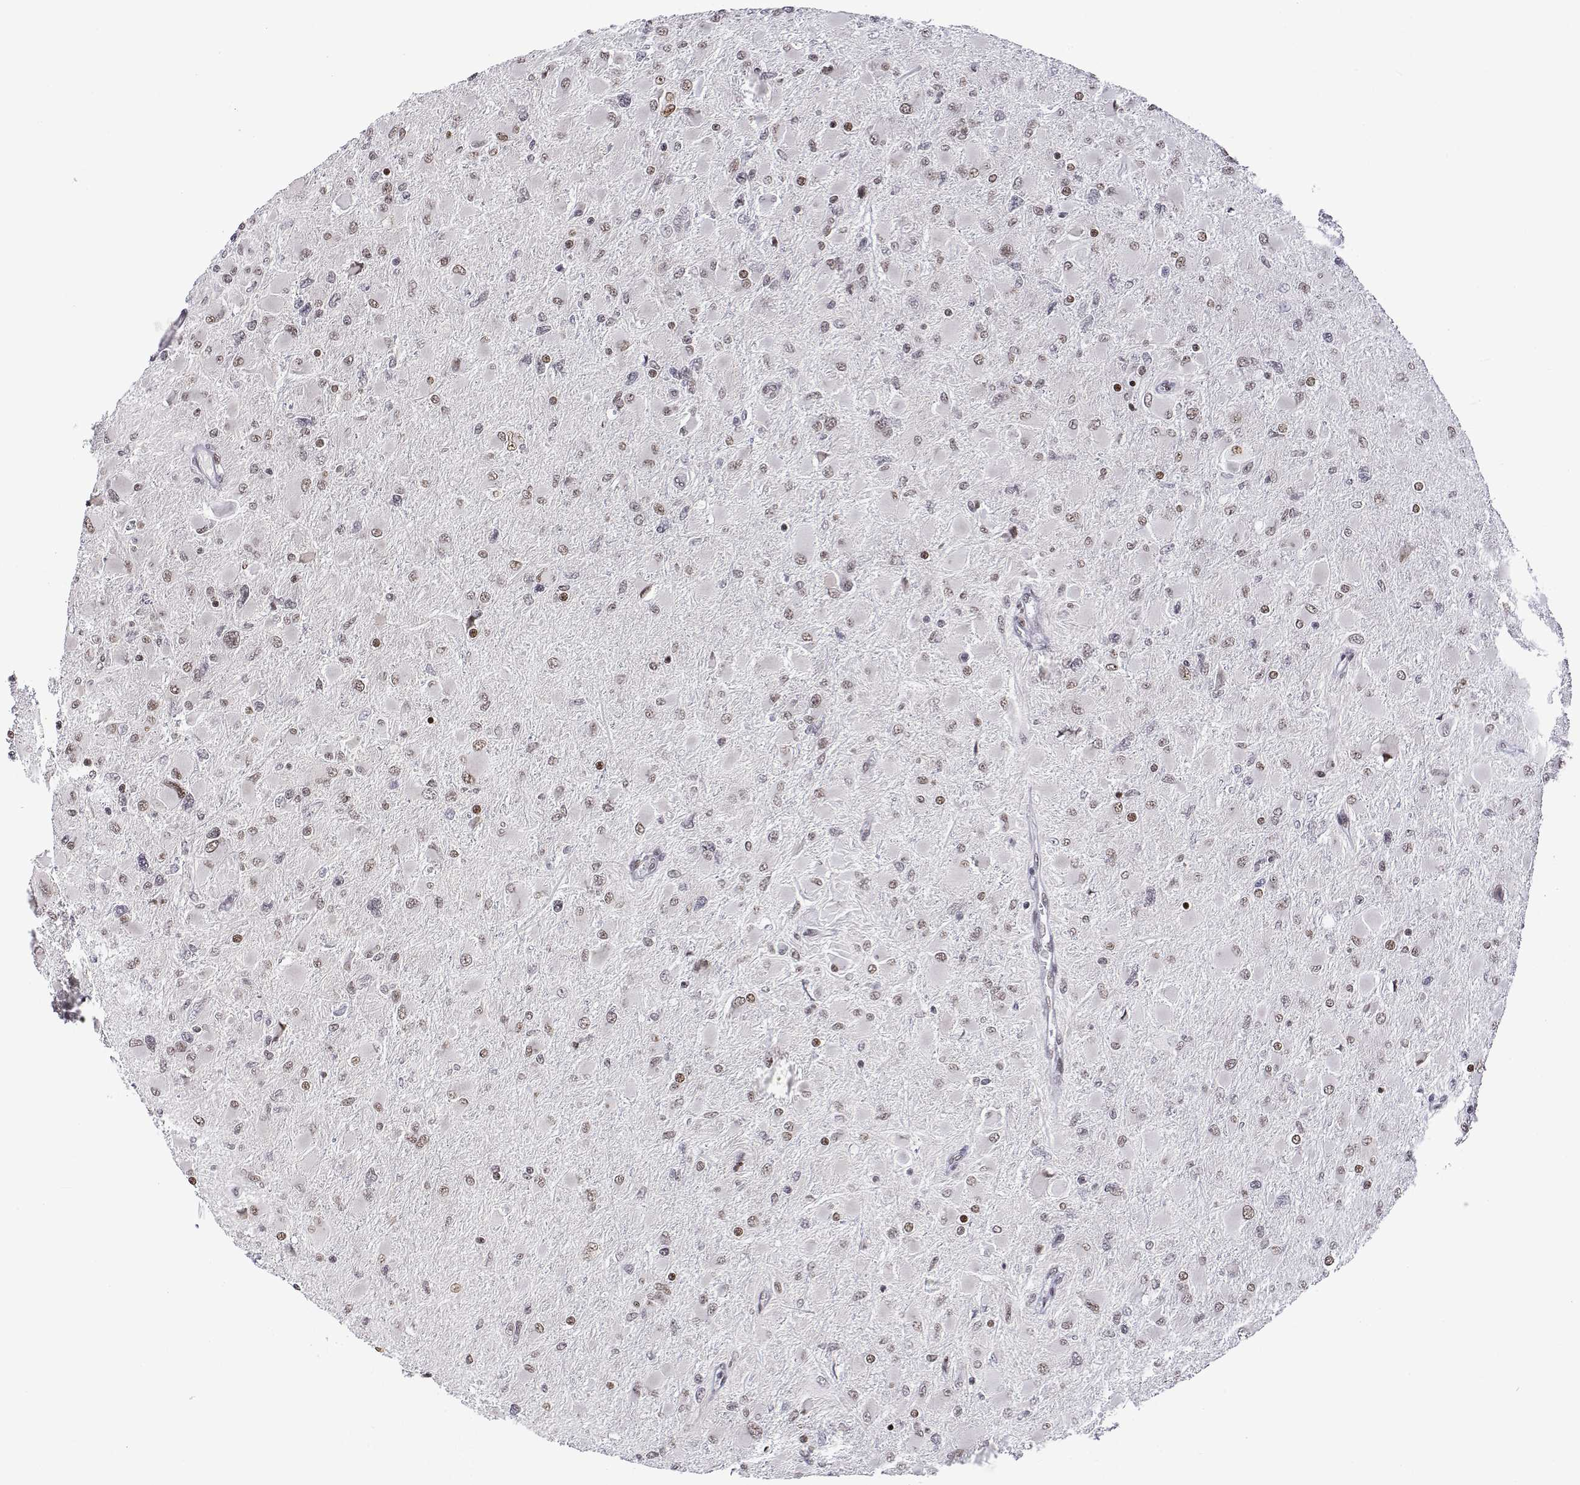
{"staining": {"intensity": "moderate", "quantity": "25%-75%", "location": "nuclear"}, "tissue": "glioma", "cell_type": "Tumor cells", "image_type": "cancer", "snomed": [{"axis": "morphology", "description": "Glioma, malignant, High grade"}, {"axis": "topography", "description": "Cerebral cortex"}], "caption": "Moderate nuclear positivity is seen in about 25%-75% of tumor cells in glioma.", "gene": "XPC", "patient": {"sex": "female", "age": 36}}